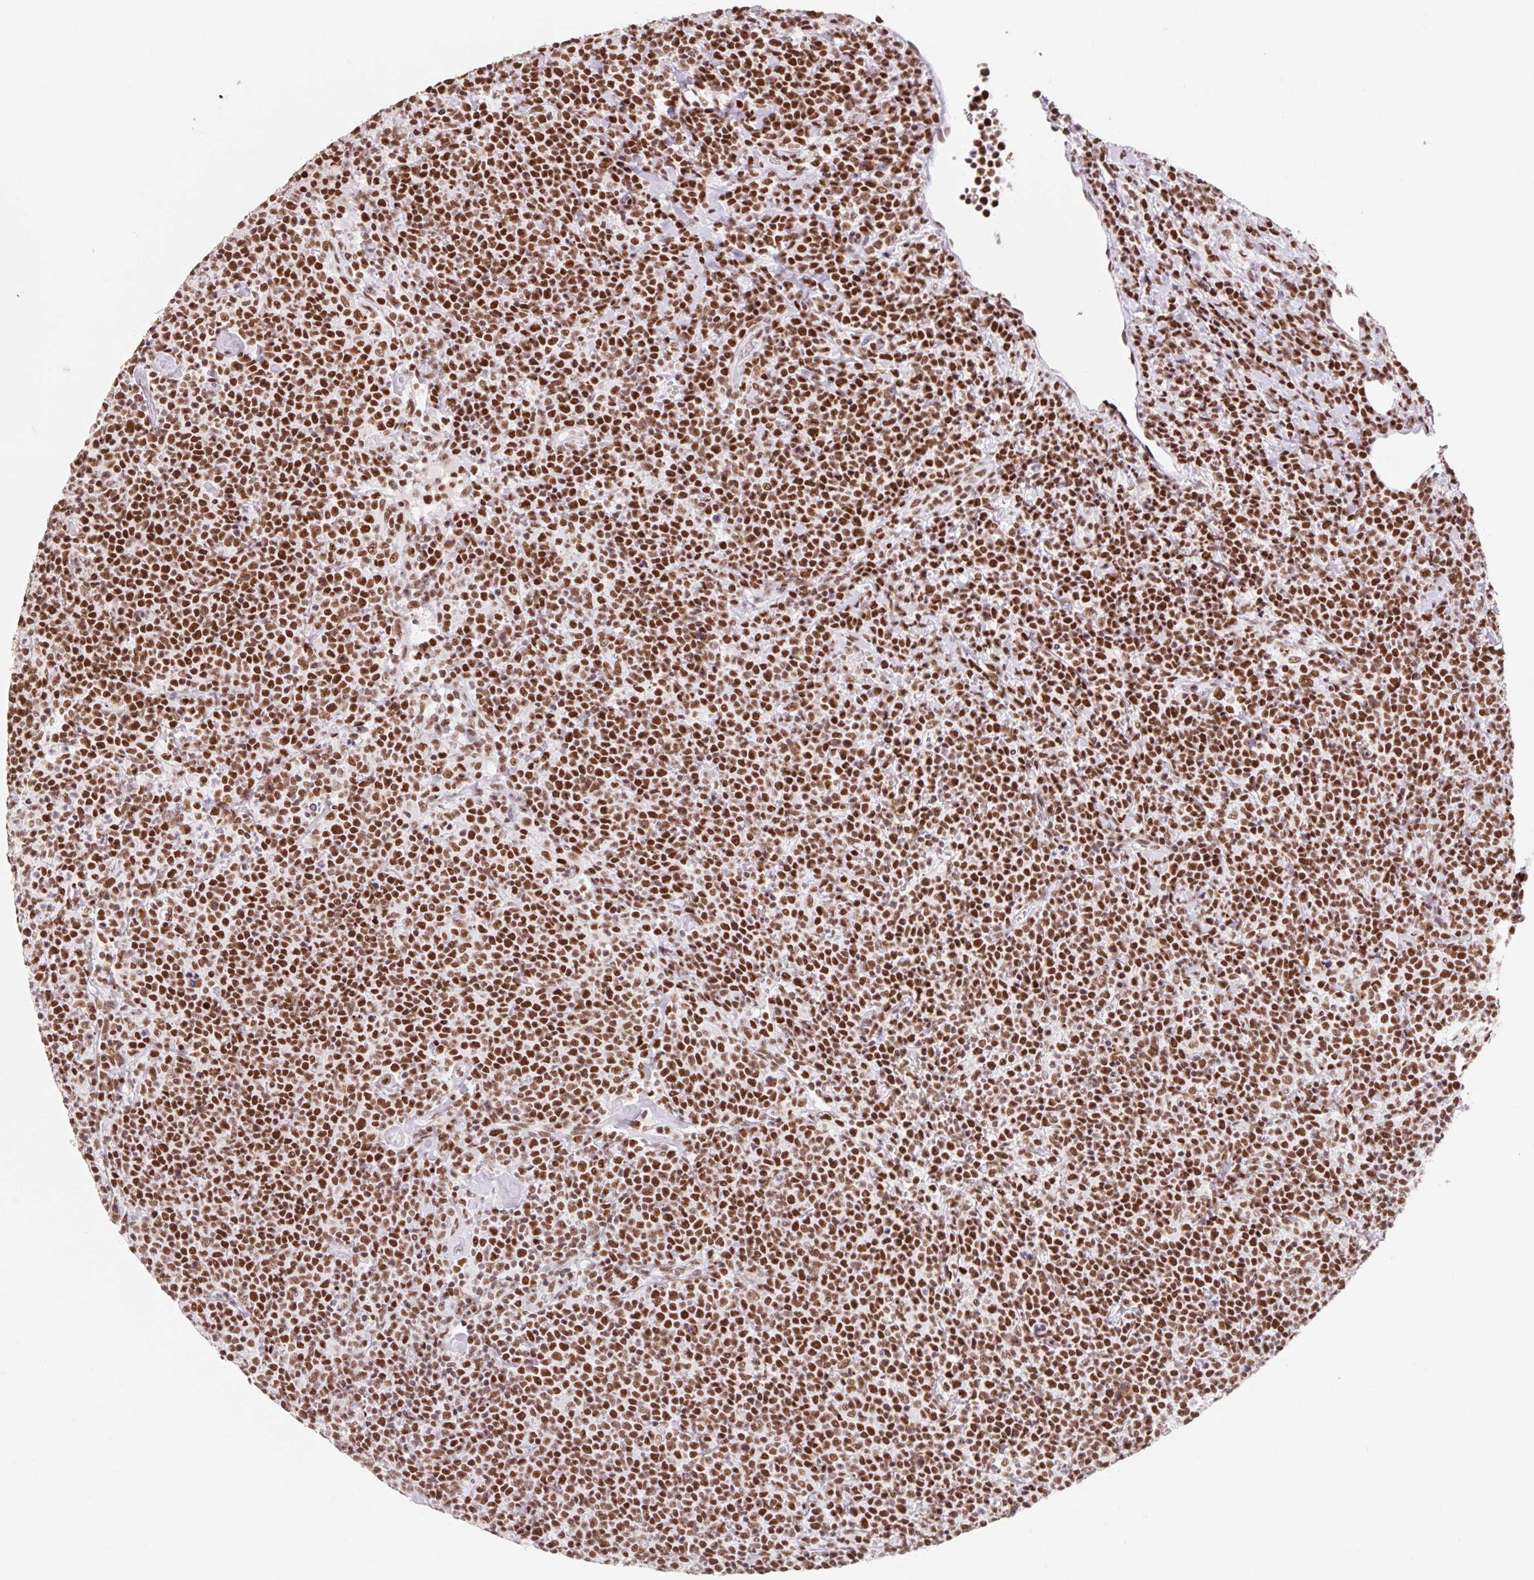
{"staining": {"intensity": "strong", "quantity": ">75%", "location": "nuclear"}, "tissue": "lymphoma", "cell_type": "Tumor cells", "image_type": "cancer", "snomed": [{"axis": "morphology", "description": "Malignant lymphoma, non-Hodgkin's type, High grade"}, {"axis": "topography", "description": "Lymph node"}], "caption": "DAB immunohistochemical staining of human lymphoma shows strong nuclear protein expression in about >75% of tumor cells. (brown staining indicates protein expression, while blue staining denotes nuclei).", "gene": "SRSF10", "patient": {"sex": "male", "age": 61}}